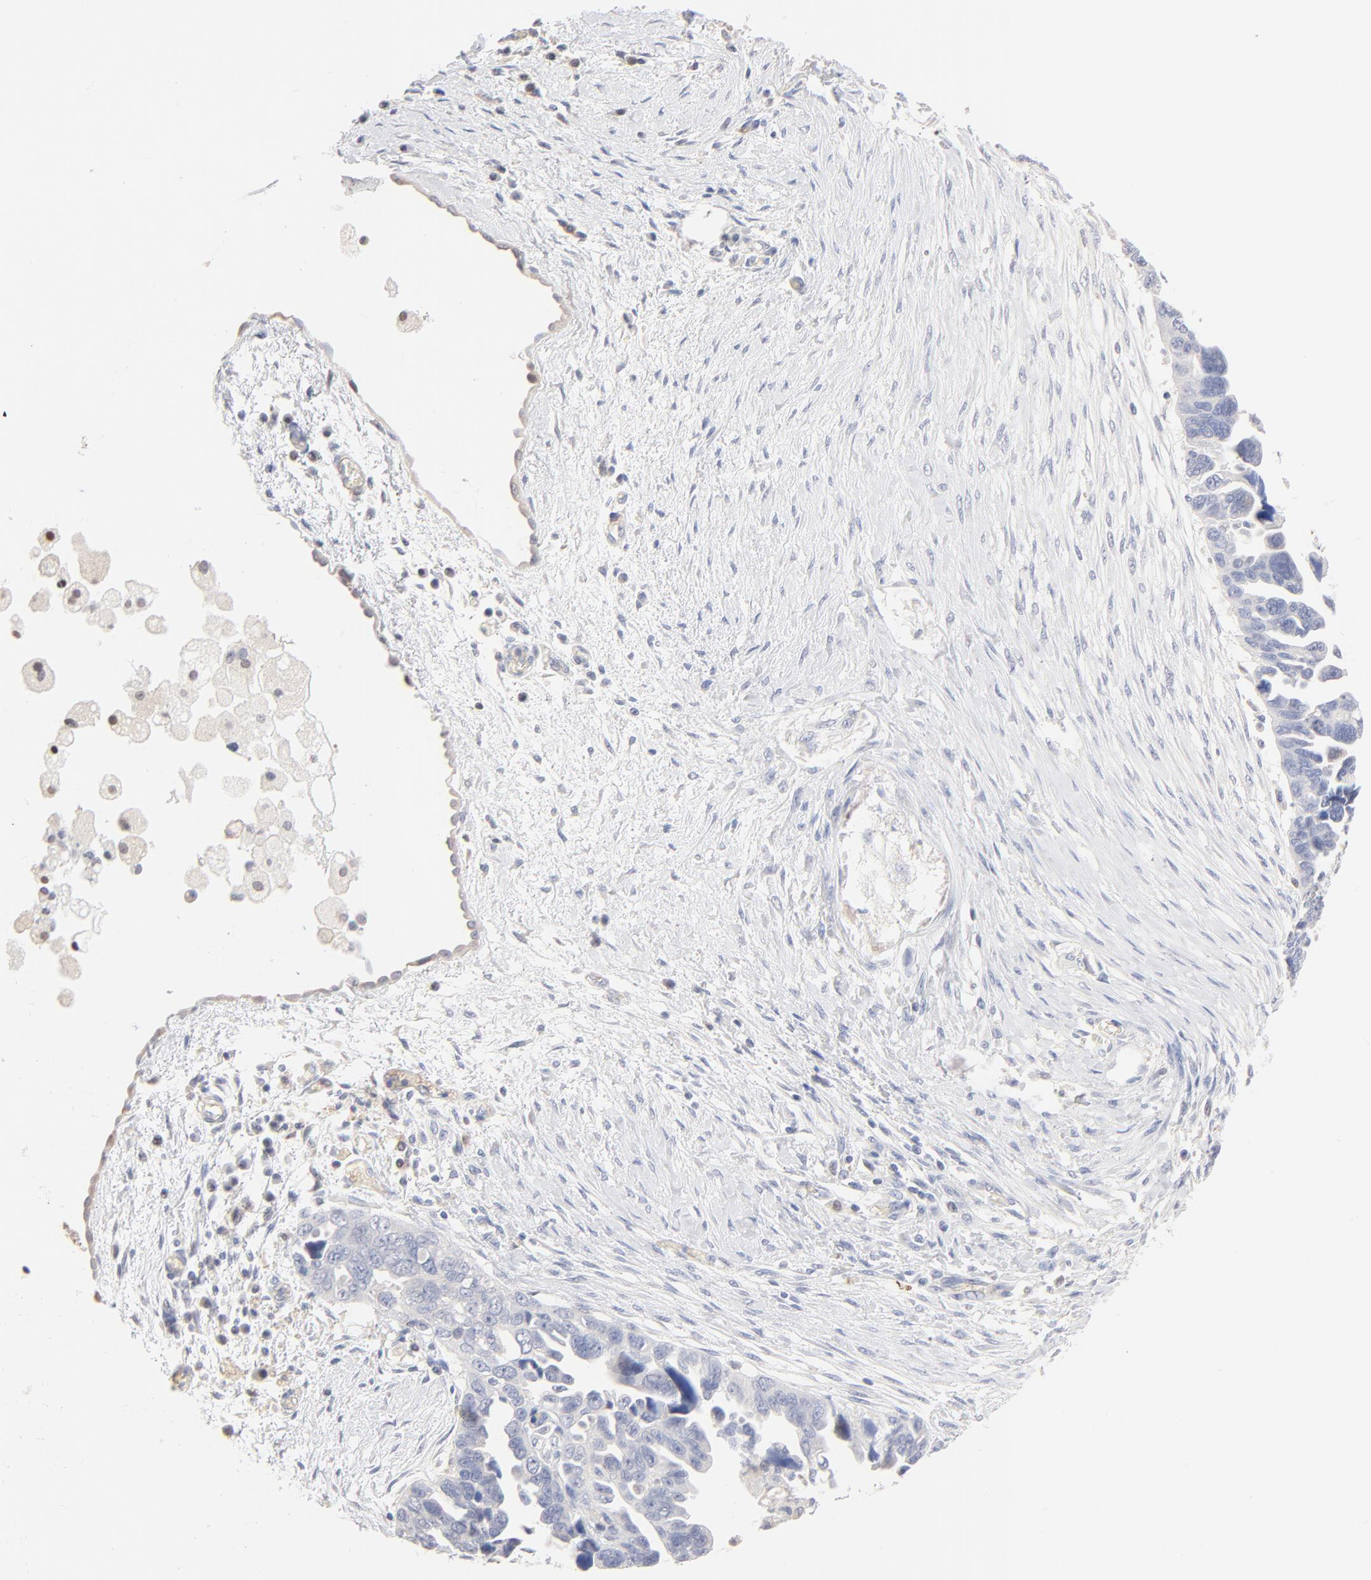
{"staining": {"intensity": "negative", "quantity": "none", "location": "none"}, "tissue": "ovarian cancer", "cell_type": "Tumor cells", "image_type": "cancer", "snomed": [{"axis": "morphology", "description": "Cystadenocarcinoma, serous, NOS"}, {"axis": "topography", "description": "Ovary"}], "caption": "IHC photomicrograph of human ovarian cancer stained for a protein (brown), which reveals no expression in tumor cells. The staining is performed using DAB brown chromogen with nuclei counter-stained in using hematoxylin.", "gene": "SPTB", "patient": {"sex": "female", "age": 63}}